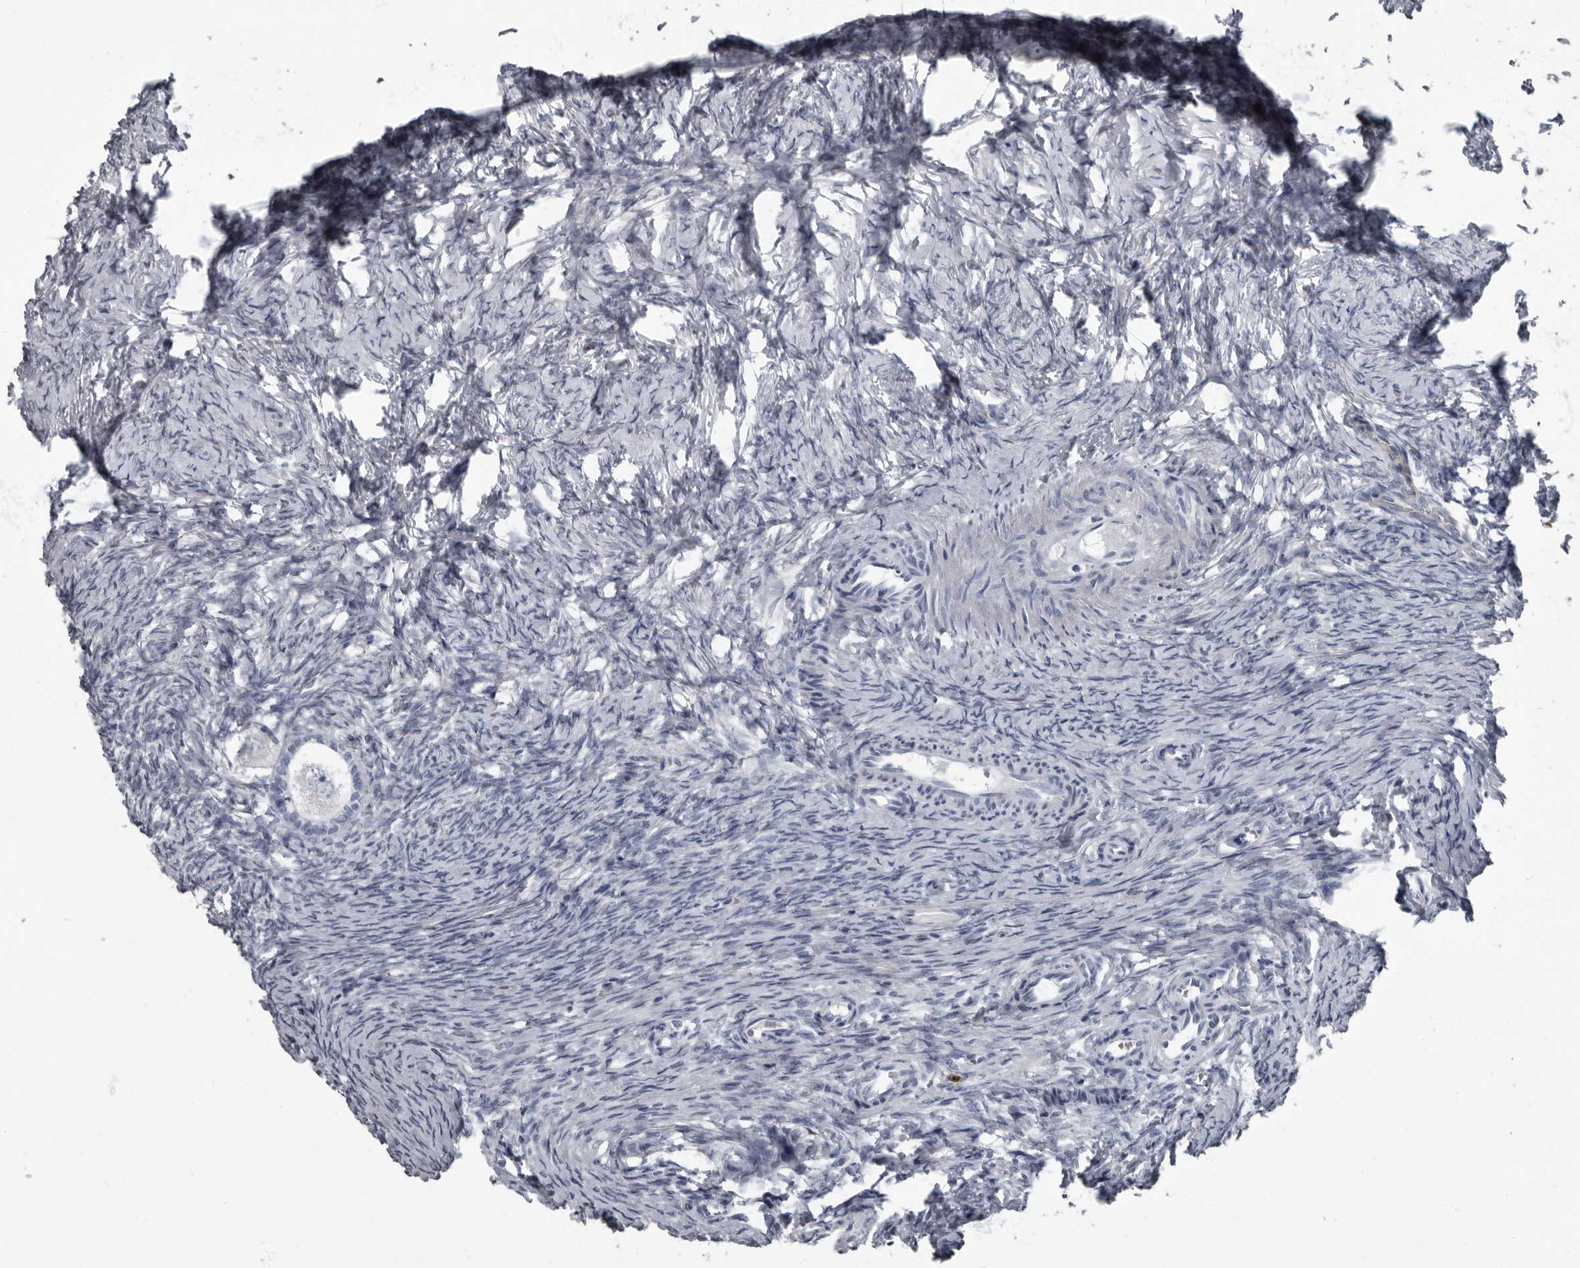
{"staining": {"intensity": "negative", "quantity": "none", "location": "none"}, "tissue": "ovary", "cell_type": "Follicle cells", "image_type": "normal", "snomed": [{"axis": "morphology", "description": "Adenocarcinoma, NOS"}, {"axis": "topography", "description": "Endometrium"}], "caption": "There is no significant positivity in follicle cells of ovary. (DAB (3,3'-diaminobenzidine) IHC visualized using brightfield microscopy, high magnification).", "gene": "TPD52L1", "patient": {"sex": "female", "age": 32}}